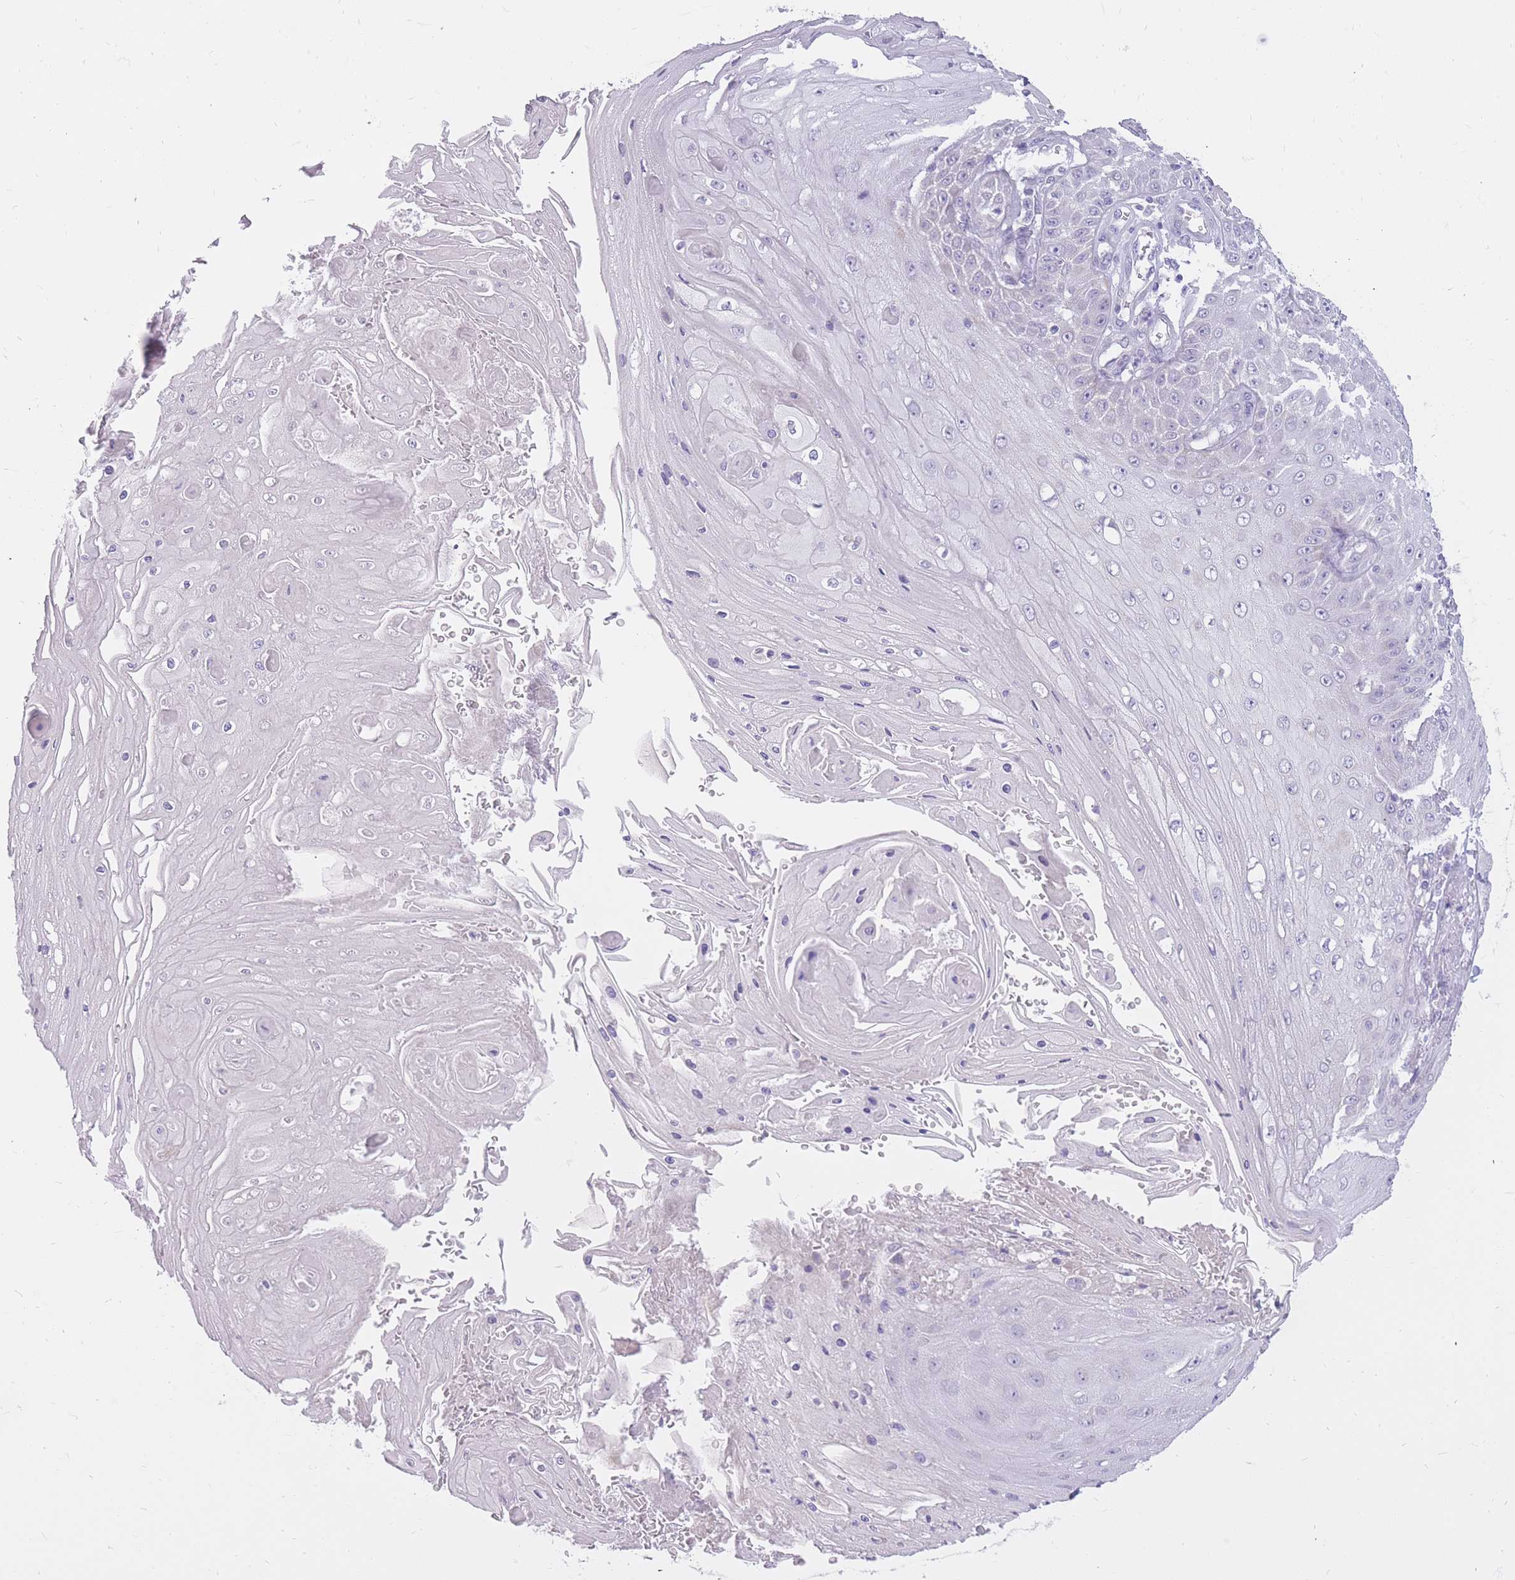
{"staining": {"intensity": "negative", "quantity": "none", "location": "none"}, "tissue": "skin cancer", "cell_type": "Tumor cells", "image_type": "cancer", "snomed": [{"axis": "morphology", "description": "Squamous cell carcinoma, NOS"}, {"axis": "topography", "description": "Skin"}], "caption": "This histopathology image is of skin cancer stained with IHC to label a protein in brown with the nuclei are counter-stained blue. There is no positivity in tumor cells. Brightfield microscopy of immunohistochemistry (IHC) stained with DAB (3,3'-diaminobenzidine) (brown) and hematoxylin (blue), captured at high magnification.", "gene": "RNF170", "patient": {"sex": "male", "age": 70}}